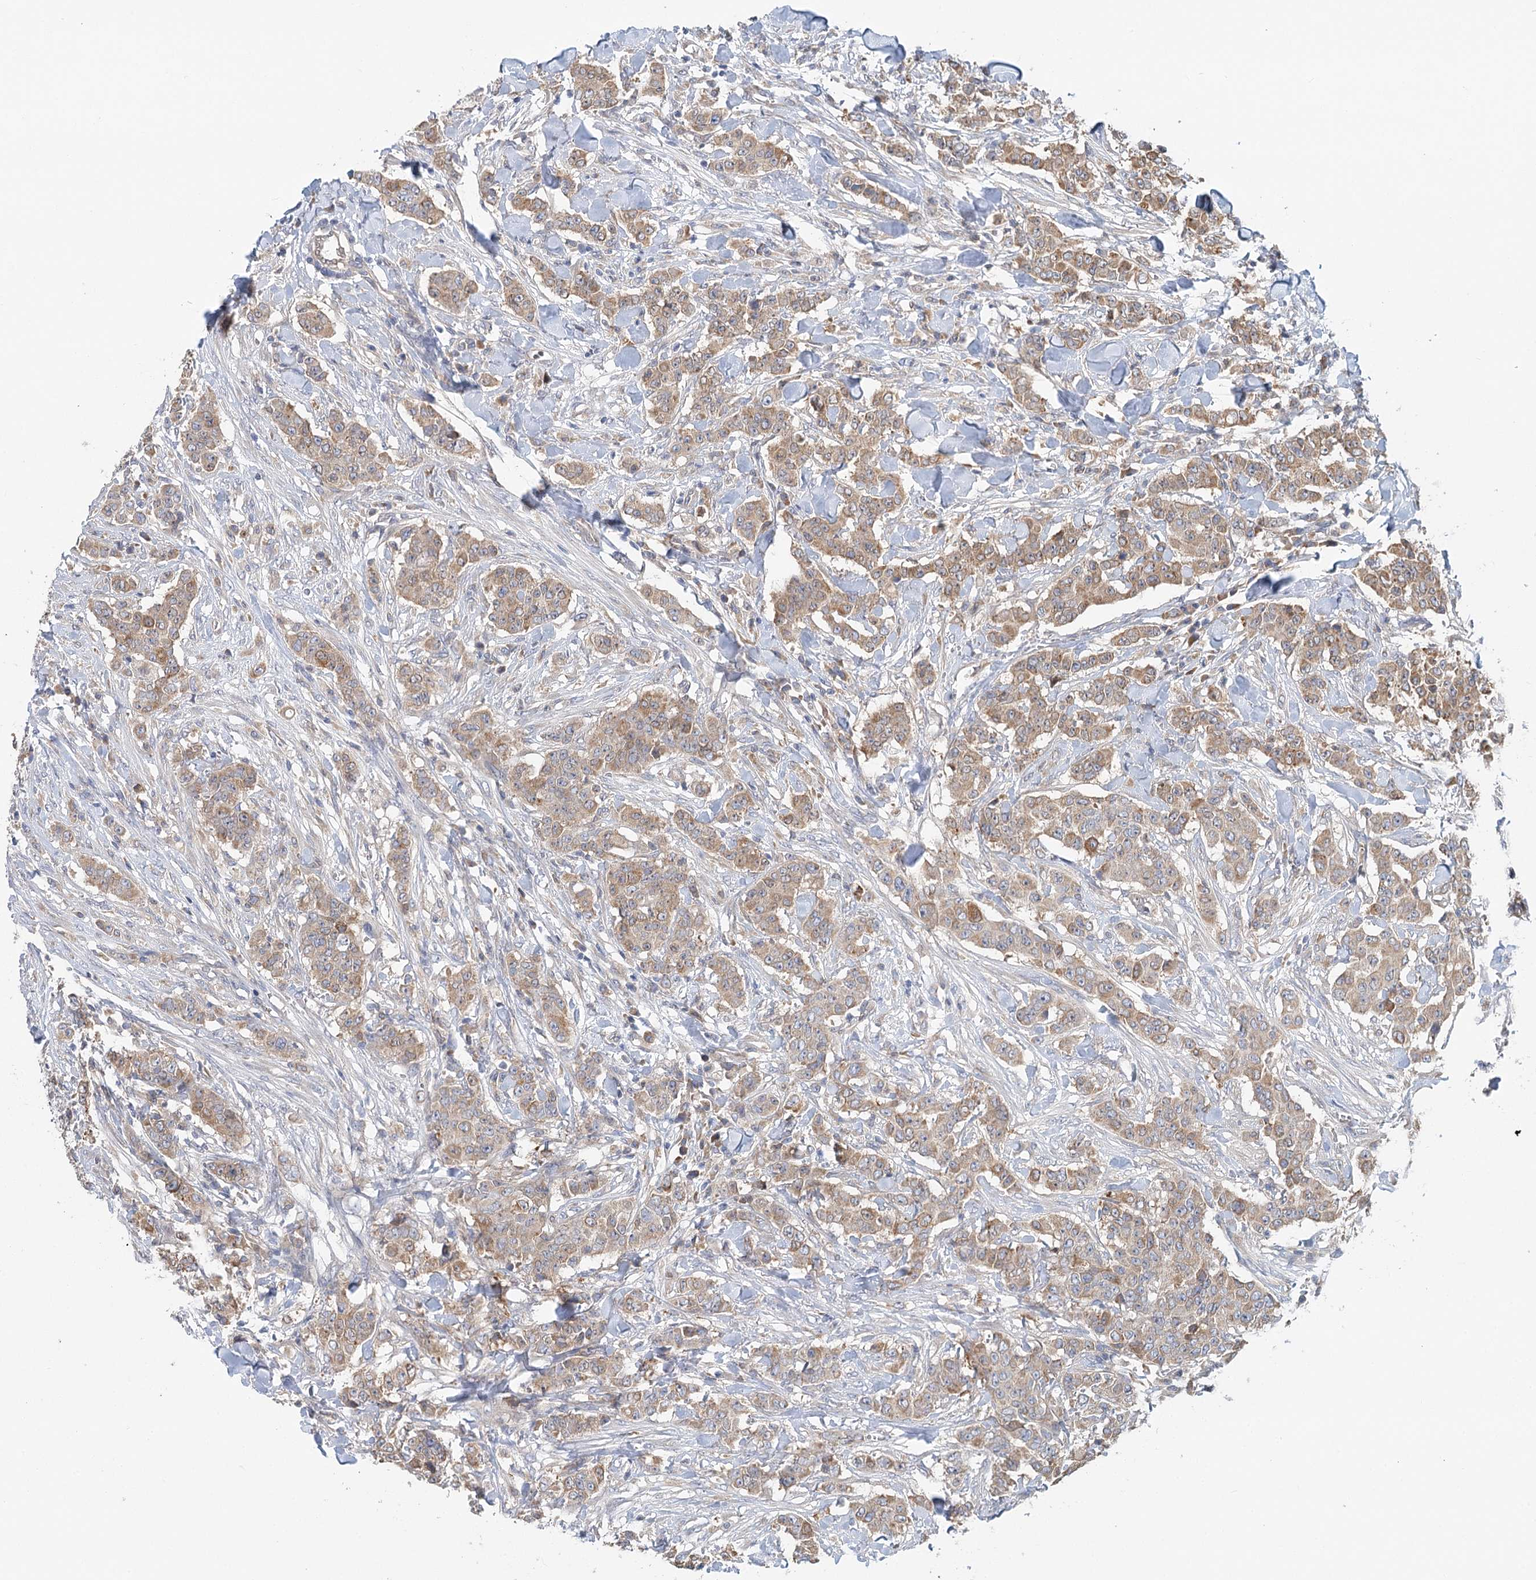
{"staining": {"intensity": "weak", "quantity": ">75%", "location": "cytoplasmic/membranous"}, "tissue": "breast cancer", "cell_type": "Tumor cells", "image_type": "cancer", "snomed": [{"axis": "morphology", "description": "Duct carcinoma"}, {"axis": "topography", "description": "Breast"}], "caption": "Human breast cancer (infiltrating ductal carcinoma) stained for a protein (brown) reveals weak cytoplasmic/membranous positive staining in about >75% of tumor cells.", "gene": "PAIP2", "patient": {"sex": "female", "age": 40}}